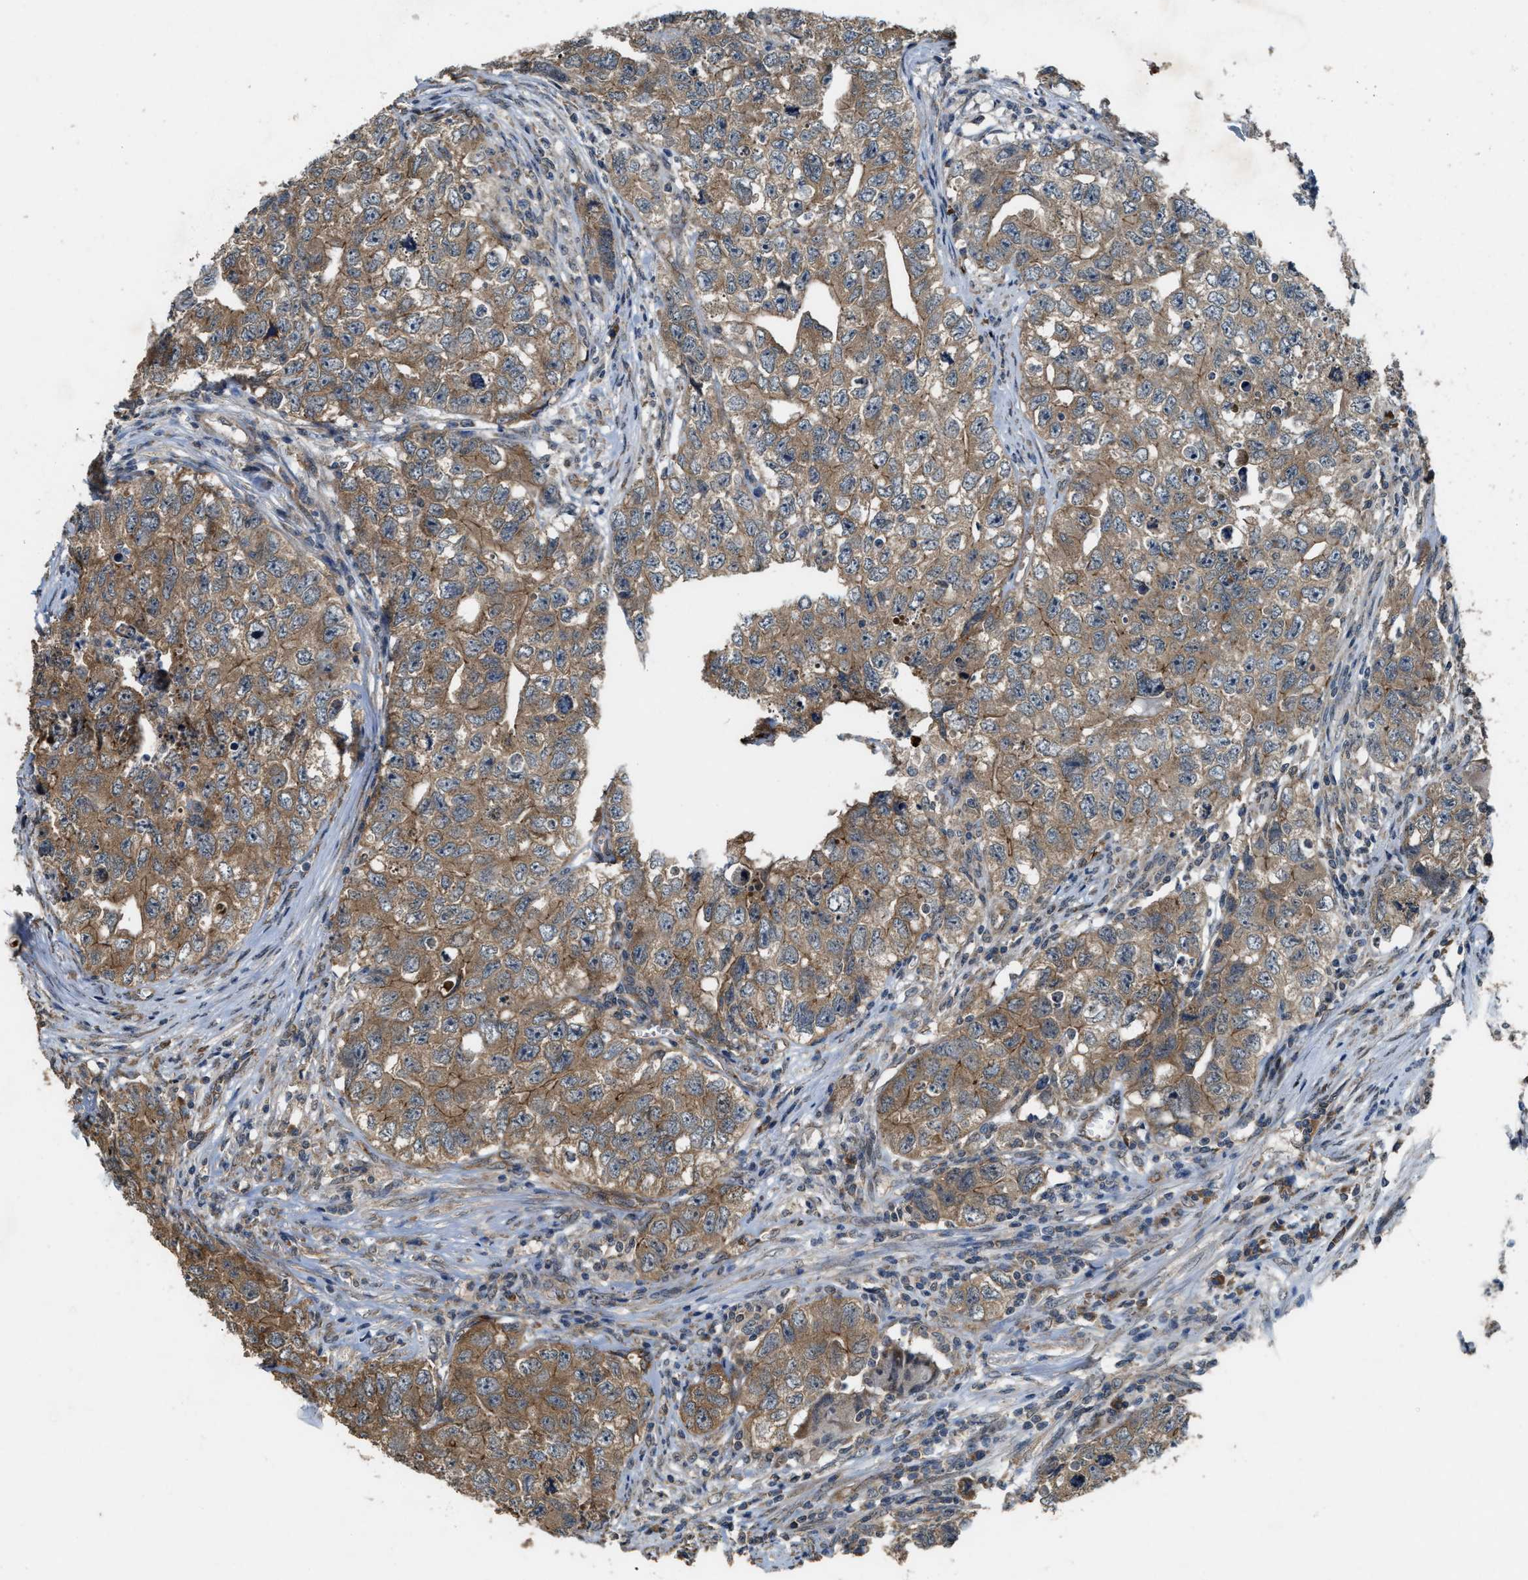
{"staining": {"intensity": "moderate", "quantity": ">75%", "location": "cytoplasmic/membranous"}, "tissue": "testis cancer", "cell_type": "Tumor cells", "image_type": "cancer", "snomed": [{"axis": "morphology", "description": "Seminoma, NOS"}, {"axis": "morphology", "description": "Carcinoma, Embryonal, NOS"}, {"axis": "topography", "description": "Testis"}], "caption": "IHC of embryonal carcinoma (testis) reveals medium levels of moderate cytoplasmic/membranous positivity in approximately >75% of tumor cells. (Stains: DAB in brown, nuclei in blue, Microscopy: brightfield microscopy at high magnification).", "gene": "ARHGEF5", "patient": {"sex": "male", "age": 43}}